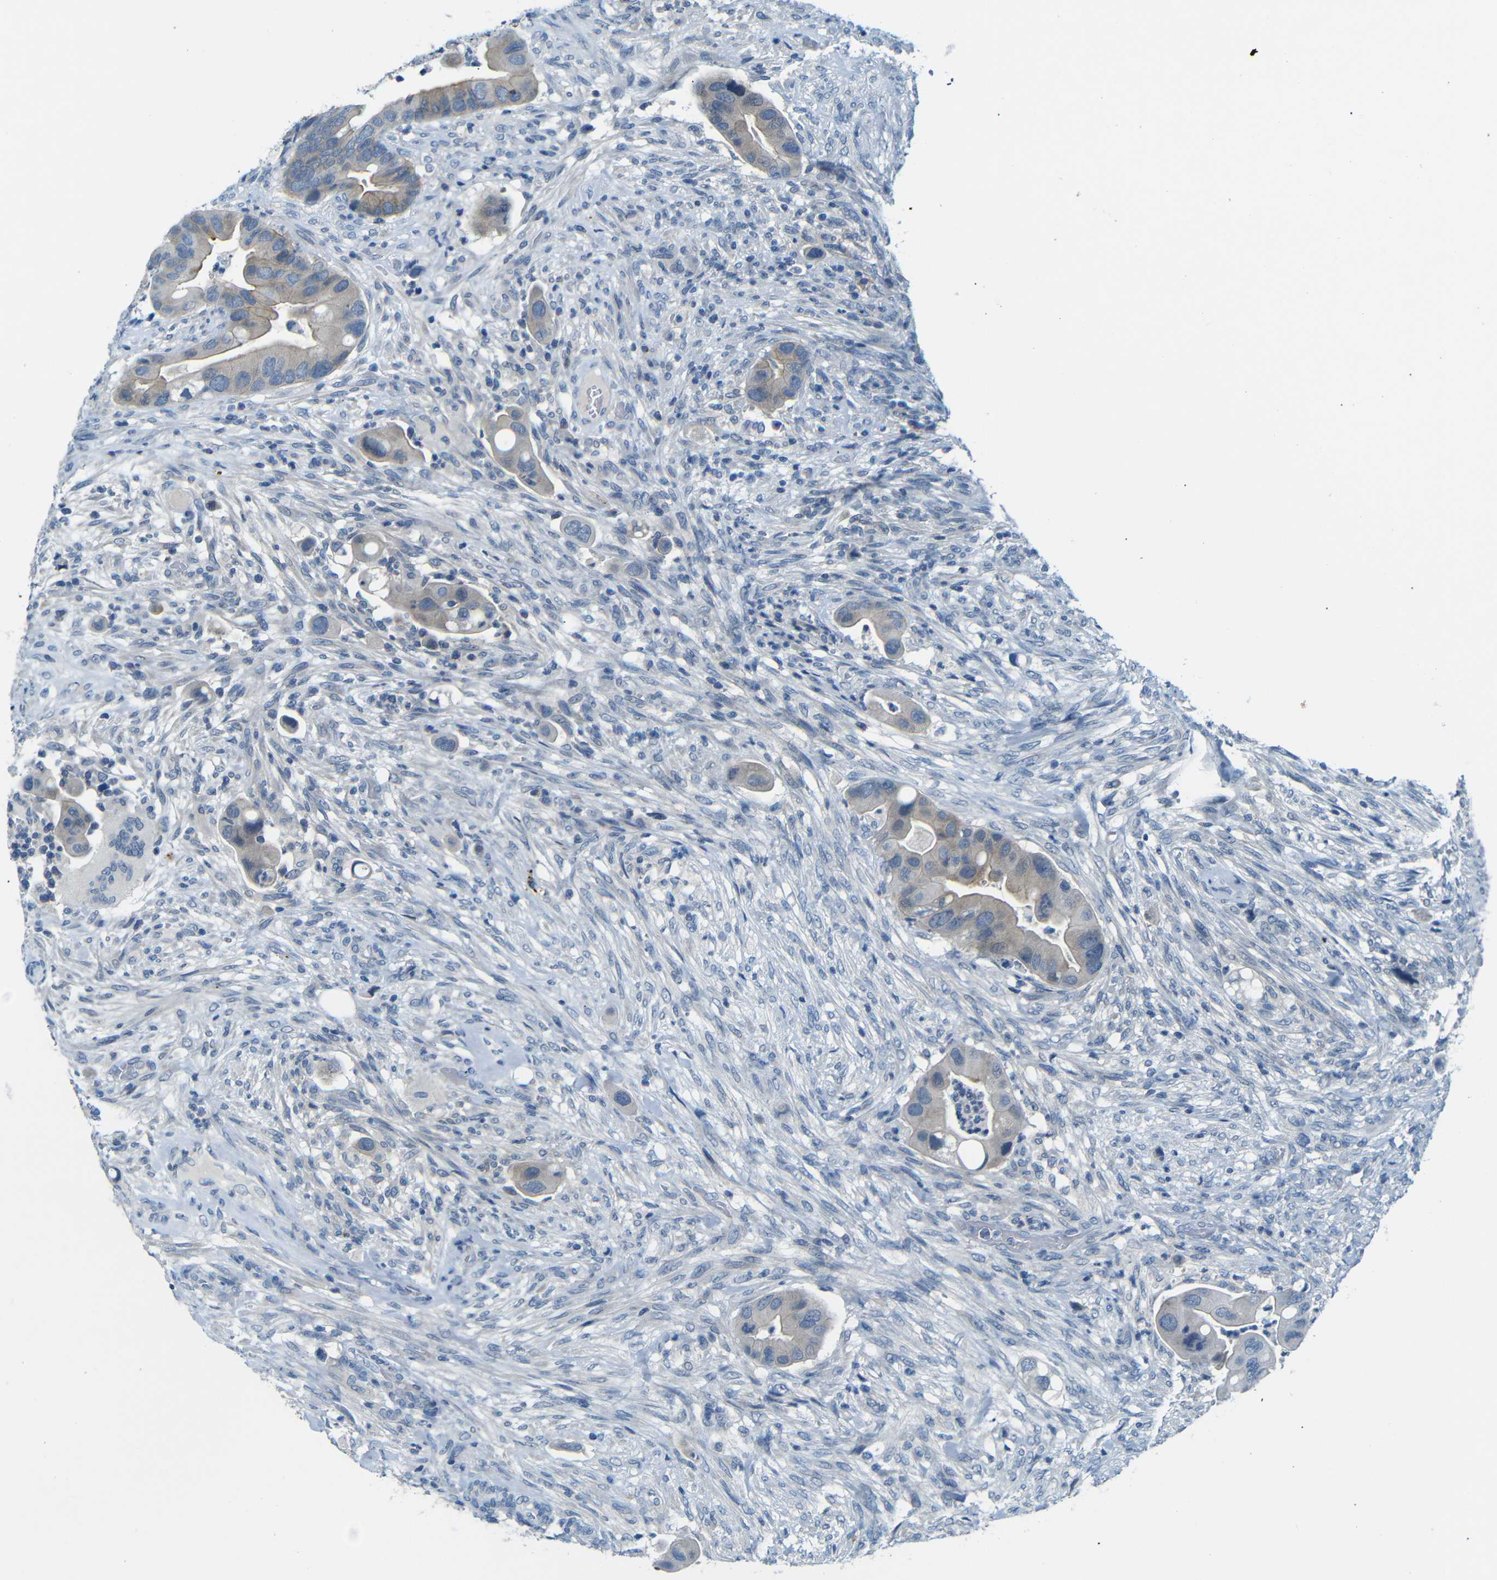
{"staining": {"intensity": "weak", "quantity": ">75%", "location": "cytoplasmic/membranous"}, "tissue": "colorectal cancer", "cell_type": "Tumor cells", "image_type": "cancer", "snomed": [{"axis": "morphology", "description": "Adenocarcinoma, NOS"}, {"axis": "topography", "description": "Rectum"}], "caption": "Immunohistochemistry (IHC) image of neoplastic tissue: human colorectal cancer (adenocarcinoma) stained using immunohistochemistry demonstrates low levels of weak protein expression localized specifically in the cytoplasmic/membranous of tumor cells, appearing as a cytoplasmic/membranous brown color.", "gene": "ANK3", "patient": {"sex": "female", "age": 57}}